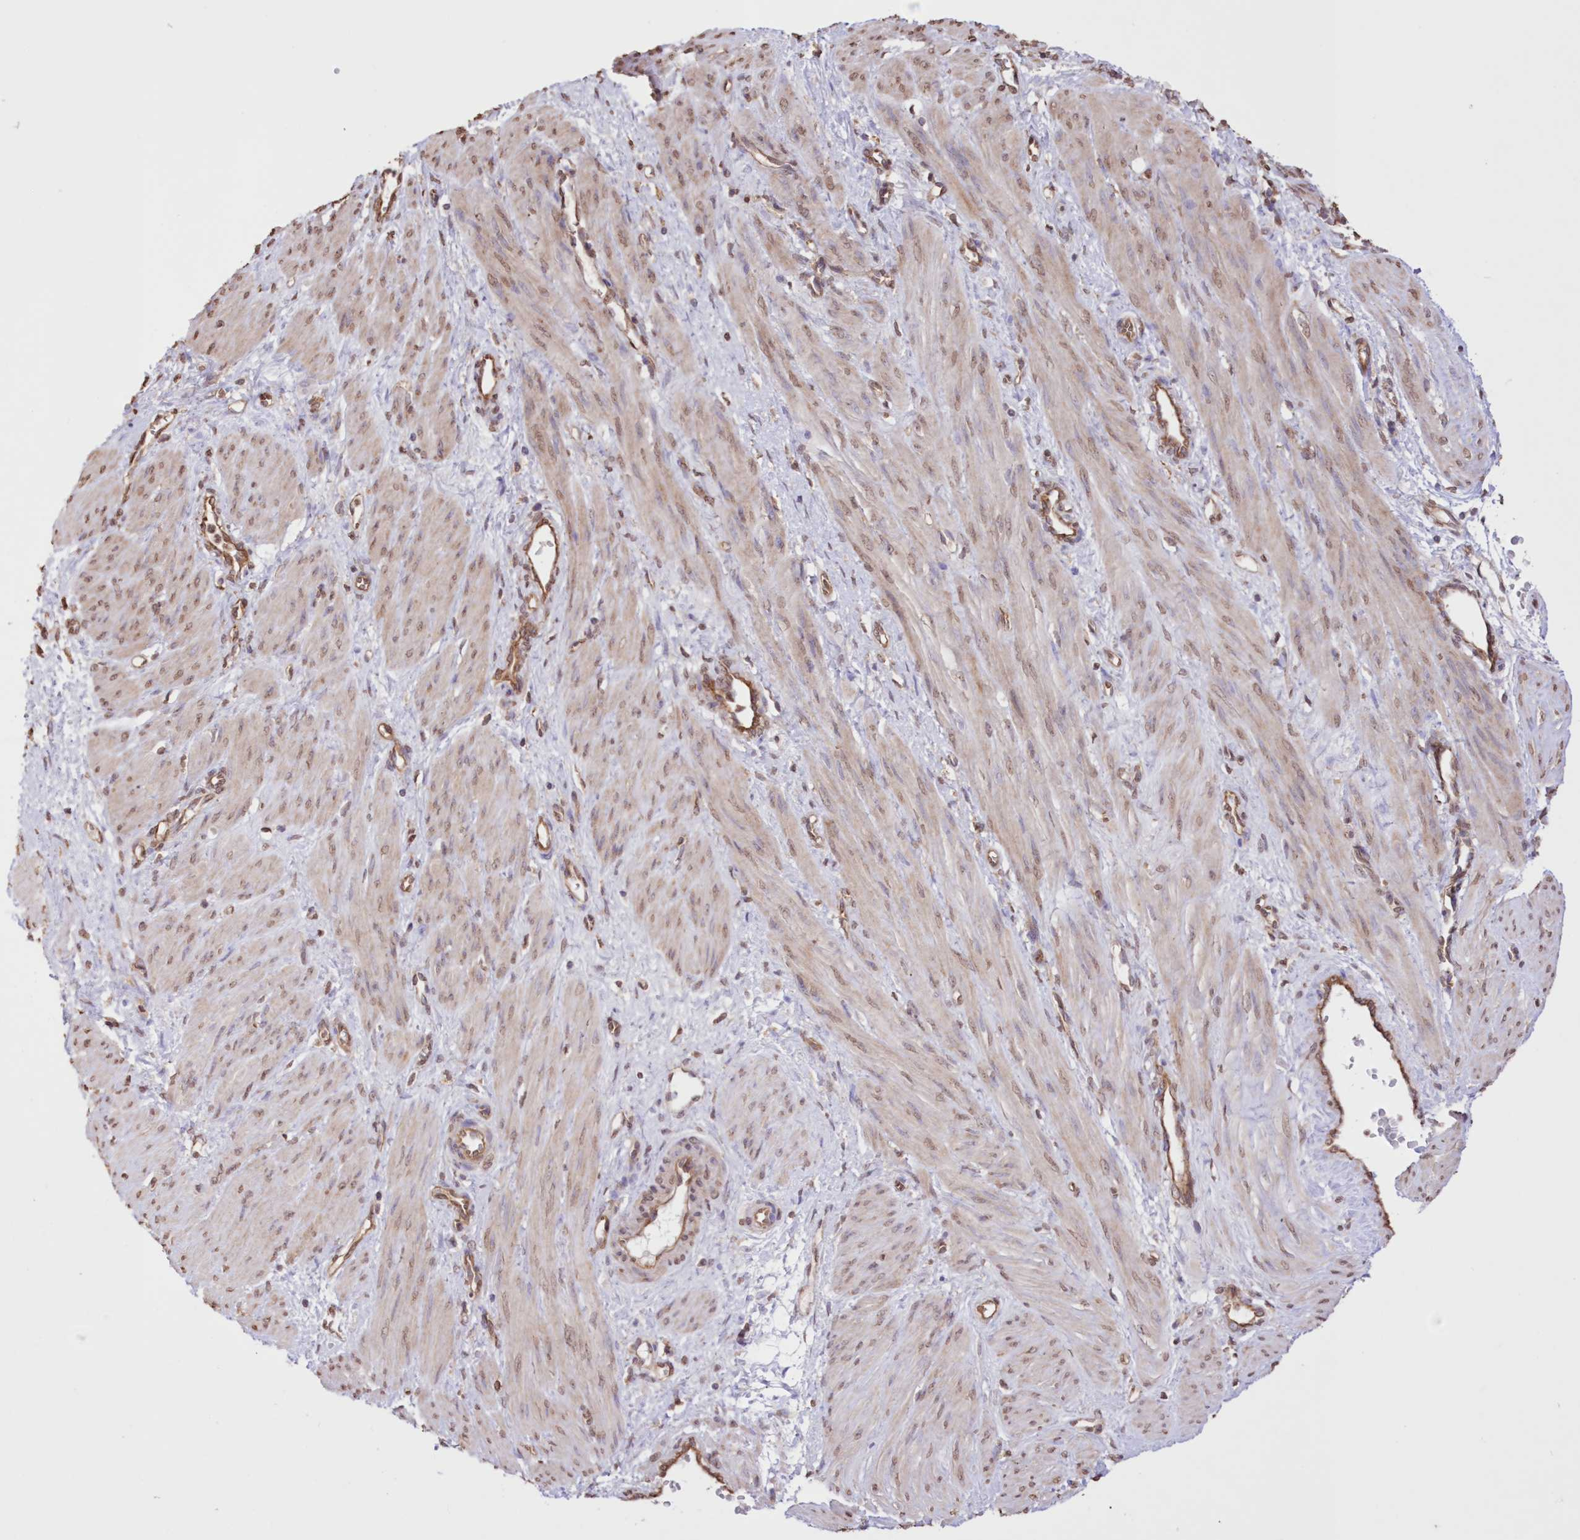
{"staining": {"intensity": "weak", "quantity": ">75%", "location": "cytoplasmic/membranous,nuclear"}, "tissue": "smooth muscle", "cell_type": "Smooth muscle cells", "image_type": "normal", "snomed": [{"axis": "morphology", "description": "Normal tissue, NOS"}, {"axis": "topography", "description": "Endometrium"}], "caption": "Immunohistochemical staining of unremarkable human smooth muscle demonstrates low levels of weak cytoplasmic/membranous,nuclear positivity in approximately >75% of smooth muscle cells.", "gene": "FCHO2", "patient": {"sex": "female", "age": 33}}